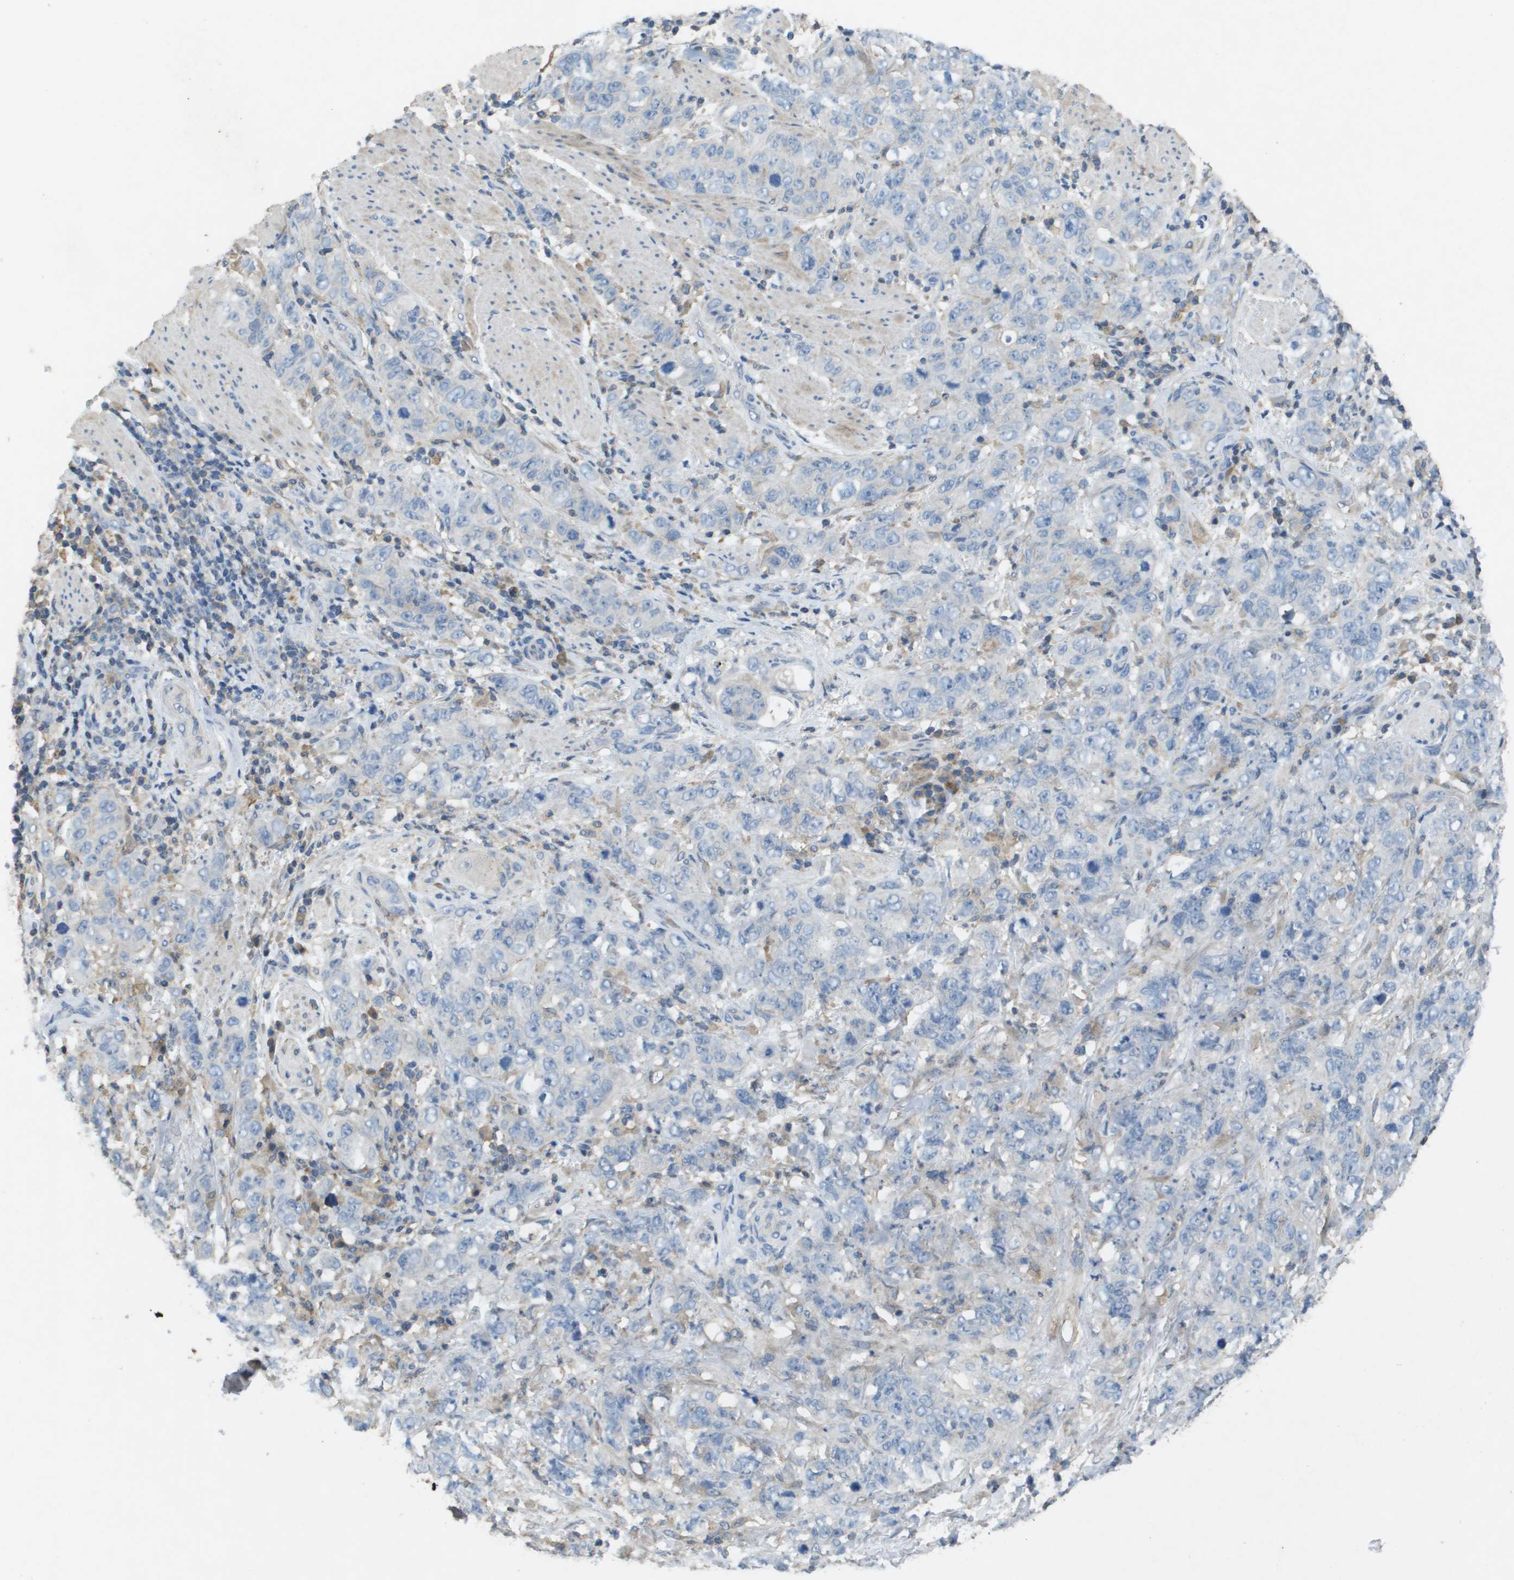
{"staining": {"intensity": "negative", "quantity": "none", "location": "none"}, "tissue": "stomach cancer", "cell_type": "Tumor cells", "image_type": "cancer", "snomed": [{"axis": "morphology", "description": "Adenocarcinoma, NOS"}, {"axis": "topography", "description": "Stomach"}], "caption": "An immunohistochemistry image of stomach cancer (adenocarcinoma) is shown. There is no staining in tumor cells of stomach cancer (adenocarcinoma). Brightfield microscopy of immunohistochemistry (IHC) stained with DAB (3,3'-diaminobenzidine) (brown) and hematoxylin (blue), captured at high magnification.", "gene": "CLCA4", "patient": {"sex": "male", "age": 48}}